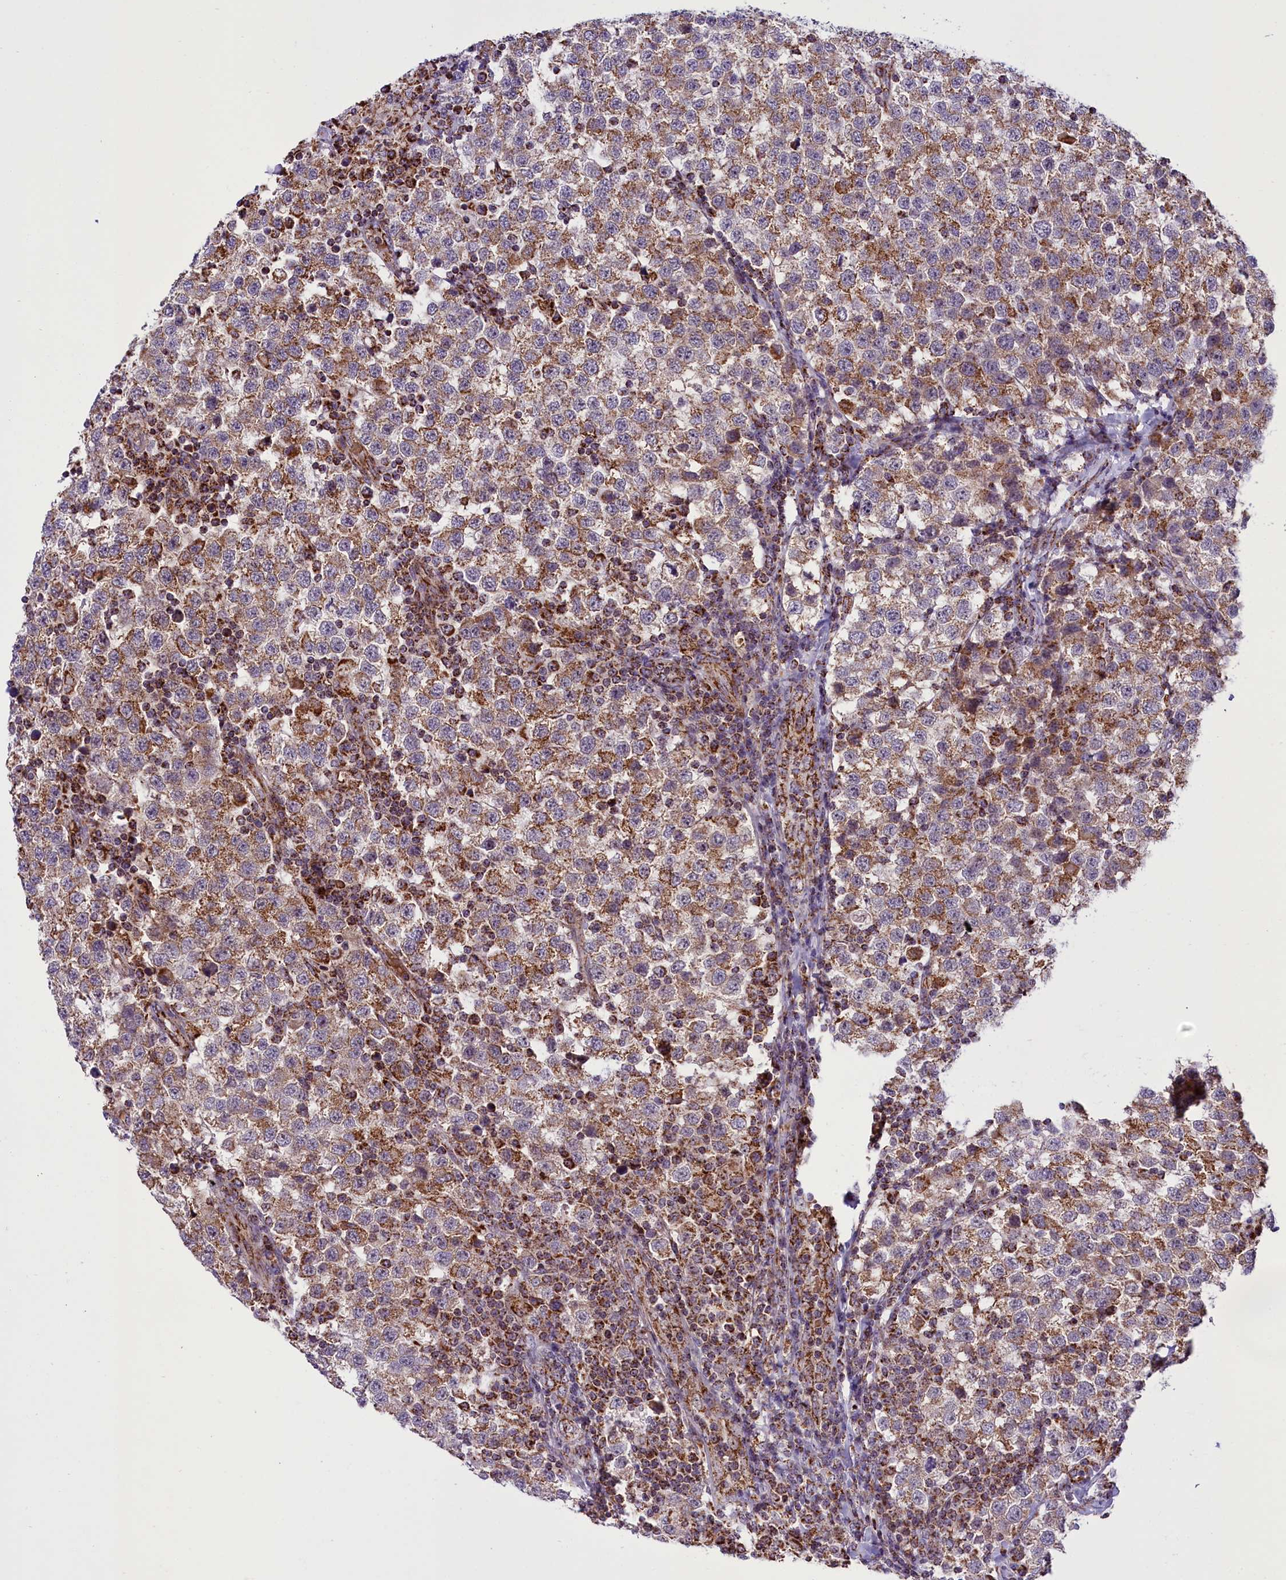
{"staining": {"intensity": "moderate", "quantity": ">75%", "location": "cytoplasmic/membranous"}, "tissue": "testis cancer", "cell_type": "Tumor cells", "image_type": "cancer", "snomed": [{"axis": "morphology", "description": "Seminoma, NOS"}, {"axis": "topography", "description": "Testis"}], "caption": "High-power microscopy captured an immunohistochemistry (IHC) photomicrograph of testis cancer, revealing moderate cytoplasmic/membranous positivity in approximately >75% of tumor cells. (brown staining indicates protein expression, while blue staining denotes nuclei).", "gene": "NDUFS5", "patient": {"sex": "male", "age": 34}}